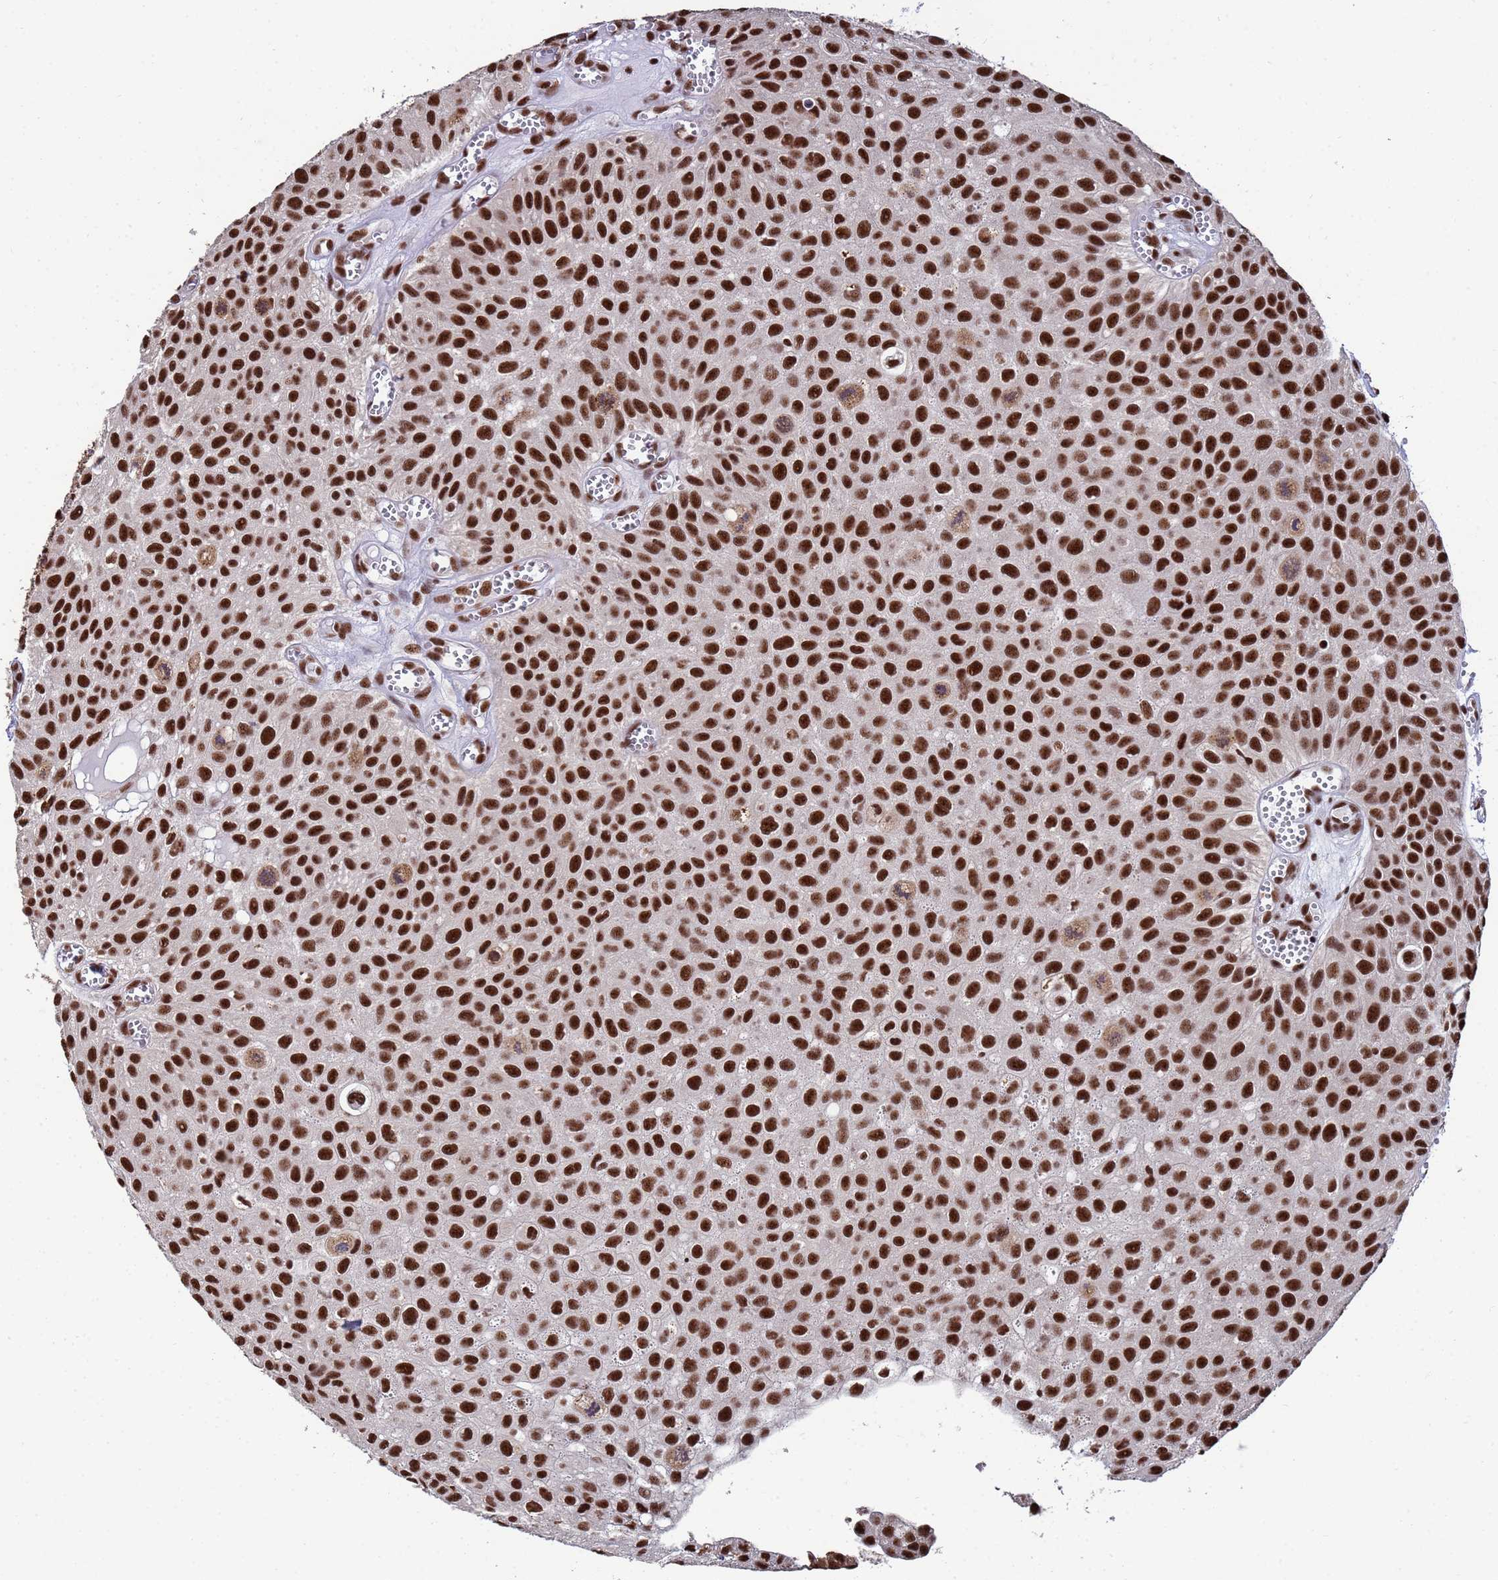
{"staining": {"intensity": "strong", "quantity": ">75%", "location": "nuclear"}, "tissue": "urothelial cancer", "cell_type": "Tumor cells", "image_type": "cancer", "snomed": [{"axis": "morphology", "description": "Urothelial carcinoma, Low grade"}, {"axis": "topography", "description": "Urinary bladder"}], "caption": "Protein staining displays strong nuclear expression in approximately >75% of tumor cells in urothelial cancer.", "gene": "SF3B2", "patient": {"sex": "male", "age": 88}}